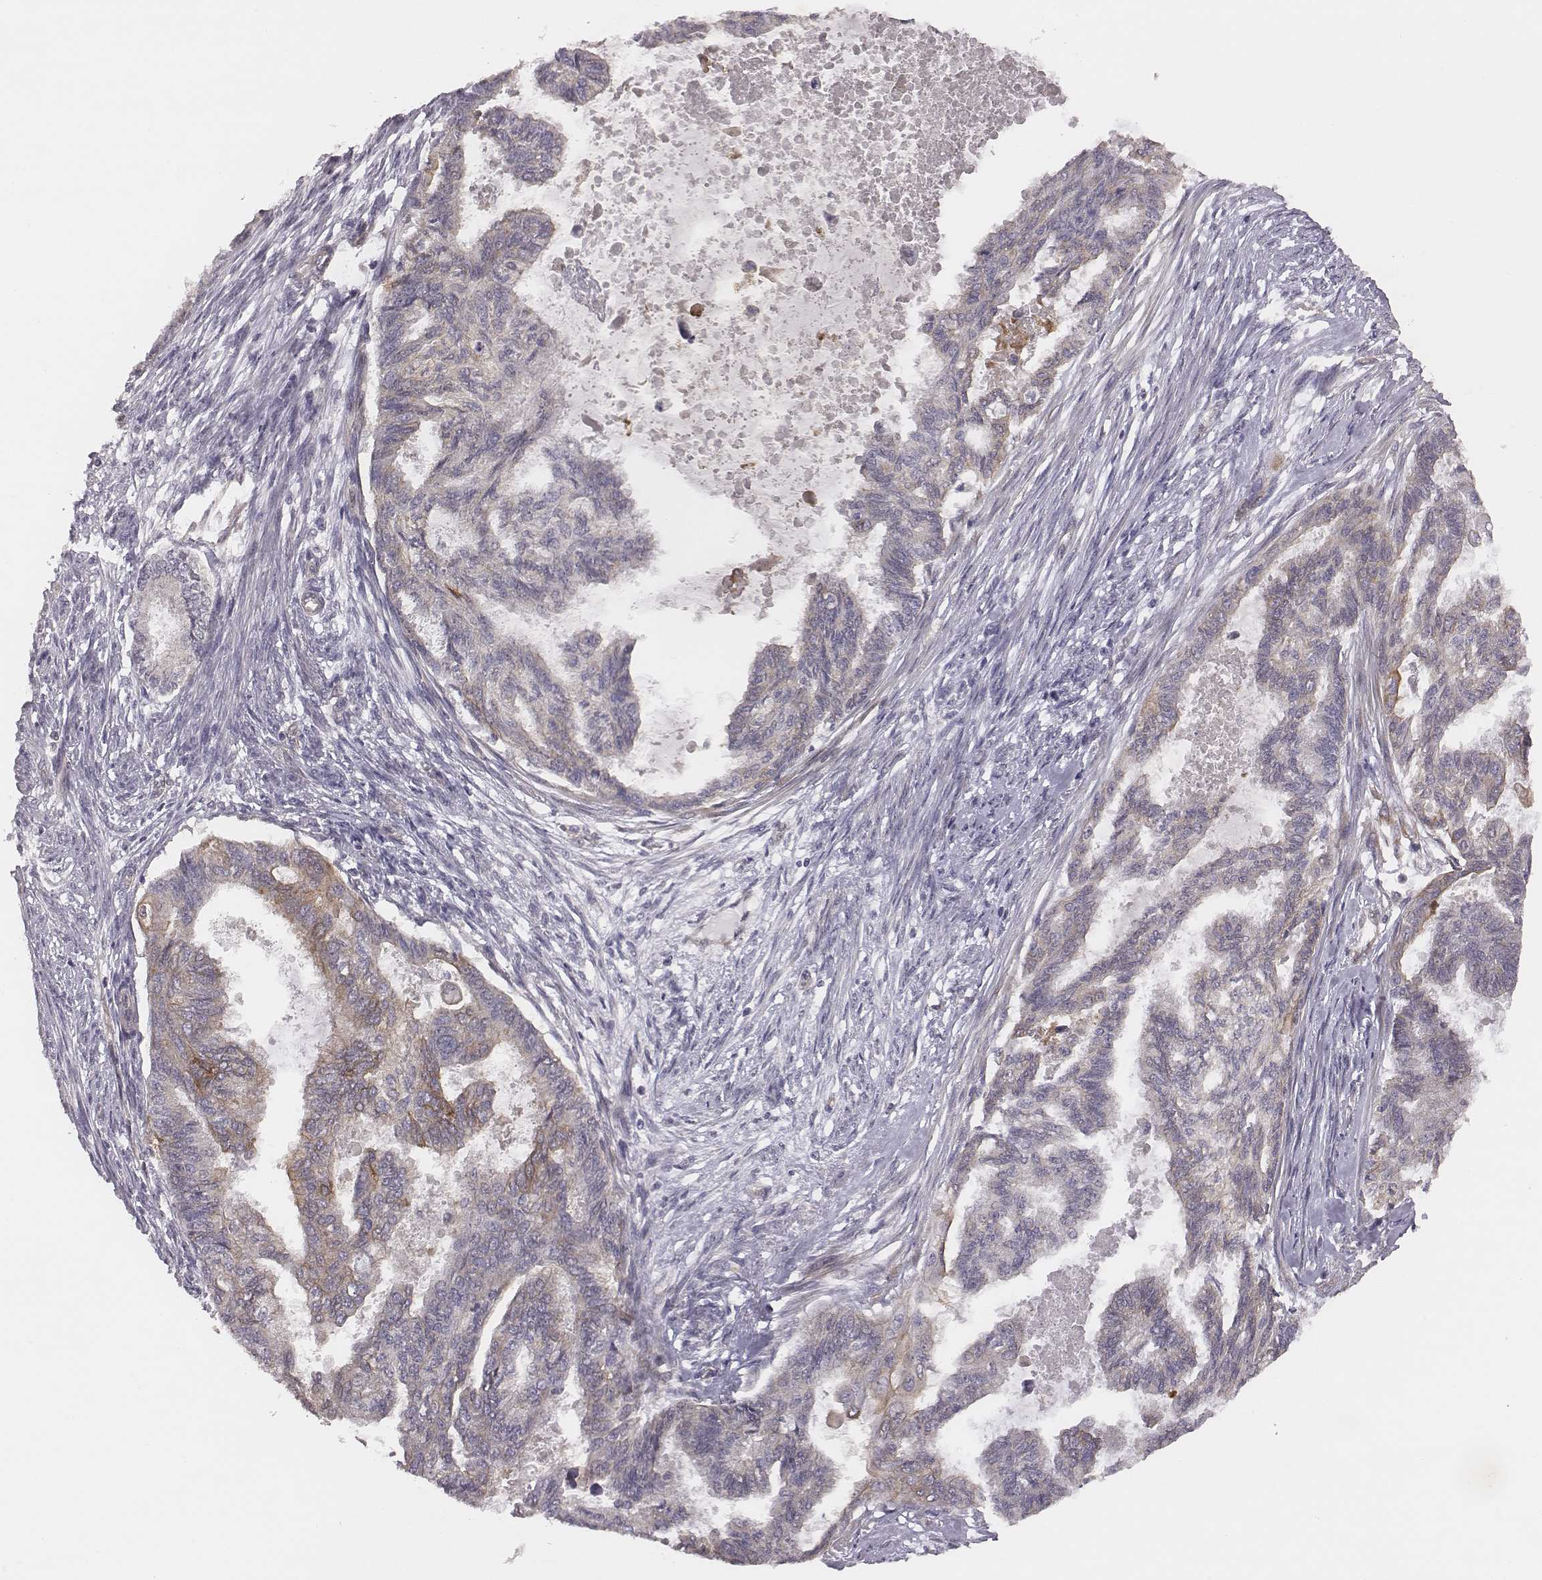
{"staining": {"intensity": "weak", "quantity": "<25%", "location": "cytoplasmic/membranous"}, "tissue": "endometrial cancer", "cell_type": "Tumor cells", "image_type": "cancer", "snomed": [{"axis": "morphology", "description": "Adenocarcinoma, NOS"}, {"axis": "topography", "description": "Endometrium"}], "caption": "Immunohistochemical staining of endometrial cancer exhibits no significant staining in tumor cells.", "gene": "SCARF1", "patient": {"sex": "female", "age": 86}}